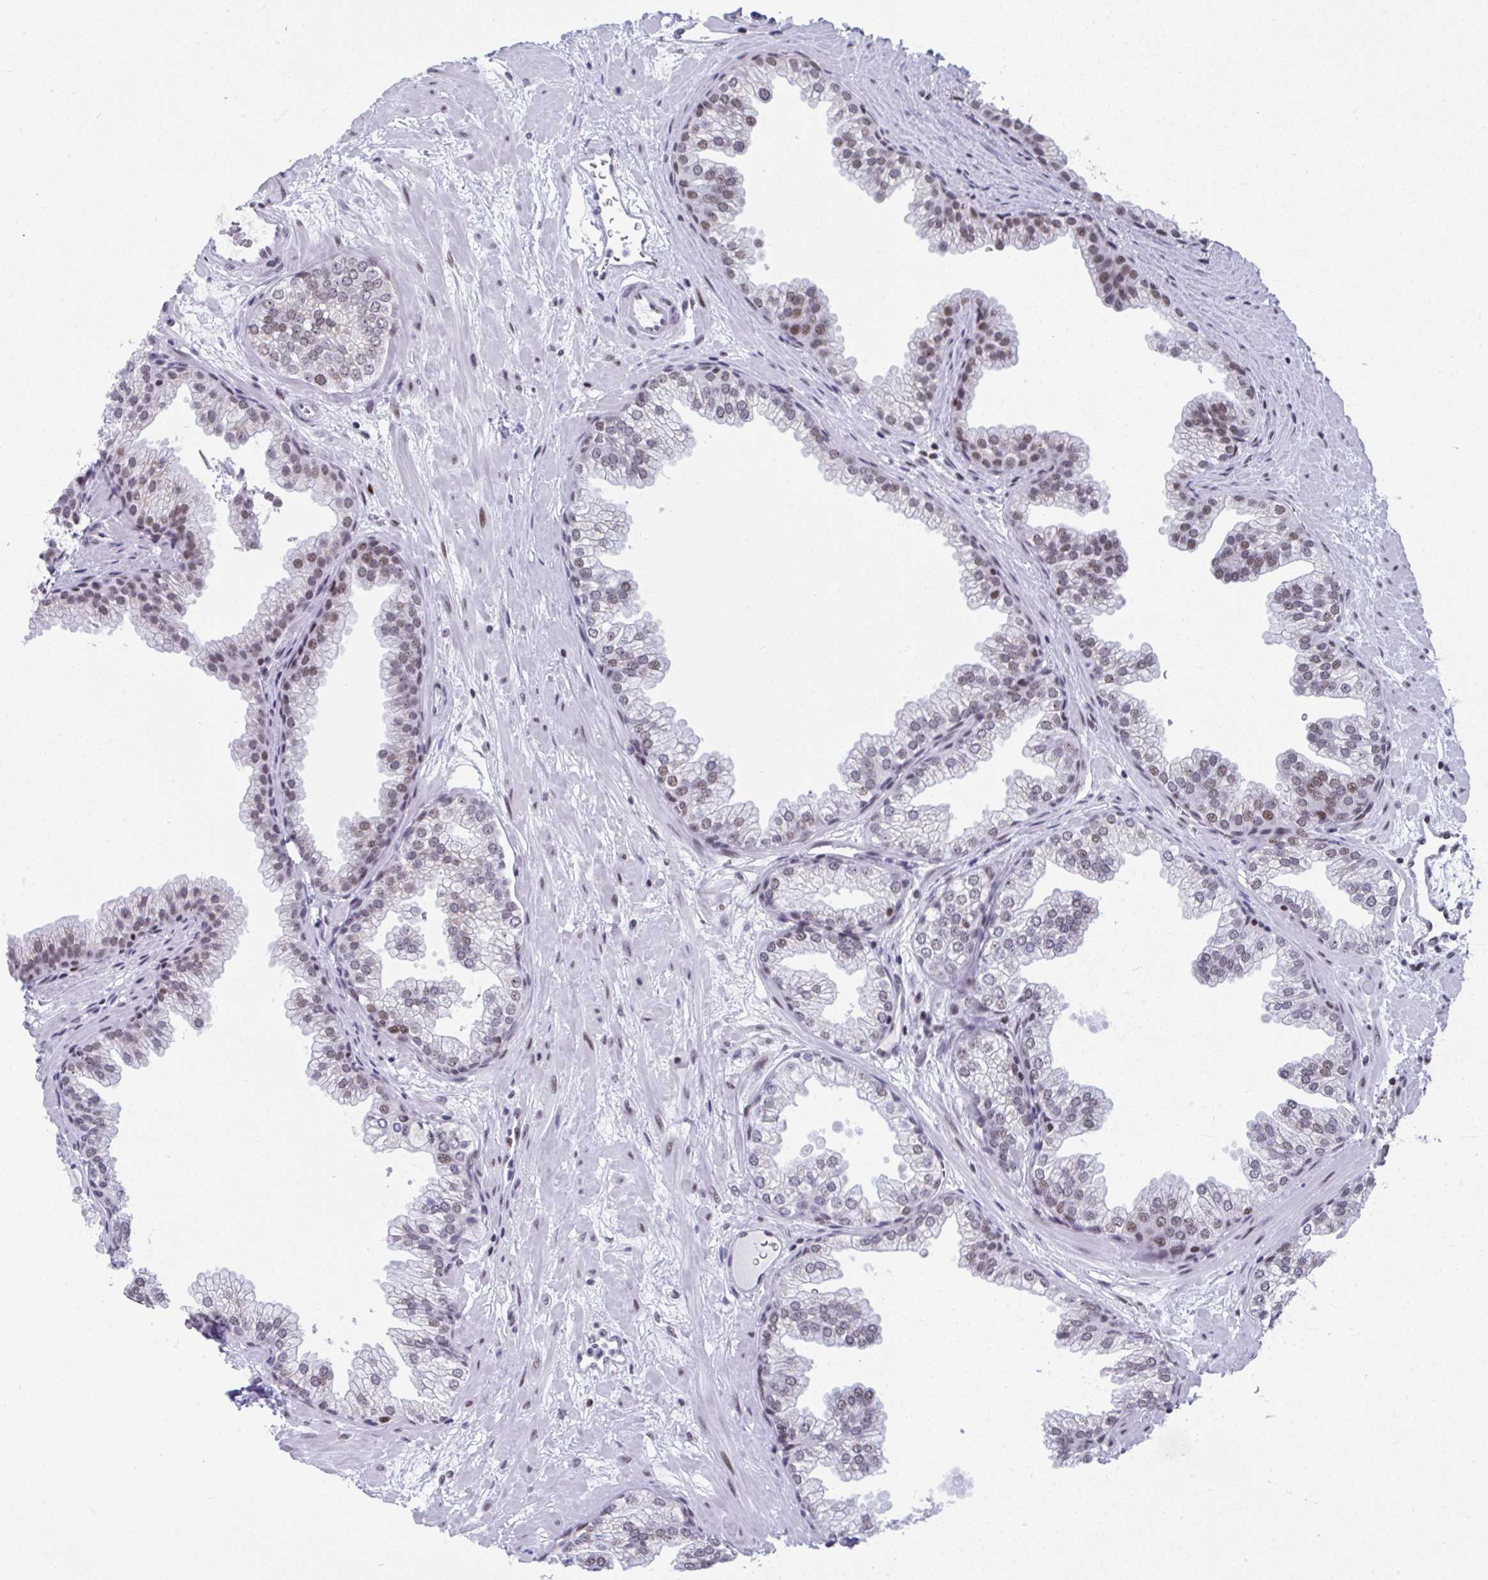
{"staining": {"intensity": "moderate", "quantity": "25%-75%", "location": "nuclear"}, "tissue": "prostate", "cell_type": "Glandular cells", "image_type": "normal", "snomed": [{"axis": "morphology", "description": "Normal tissue, NOS"}, {"axis": "topography", "description": "Prostate"}], "caption": "DAB immunohistochemical staining of unremarkable human prostate demonstrates moderate nuclear protein expression in about 25%-75% of glandular cells.", "gene": "SLC35C2", "patient": {"sex": "male", "age": 37}}